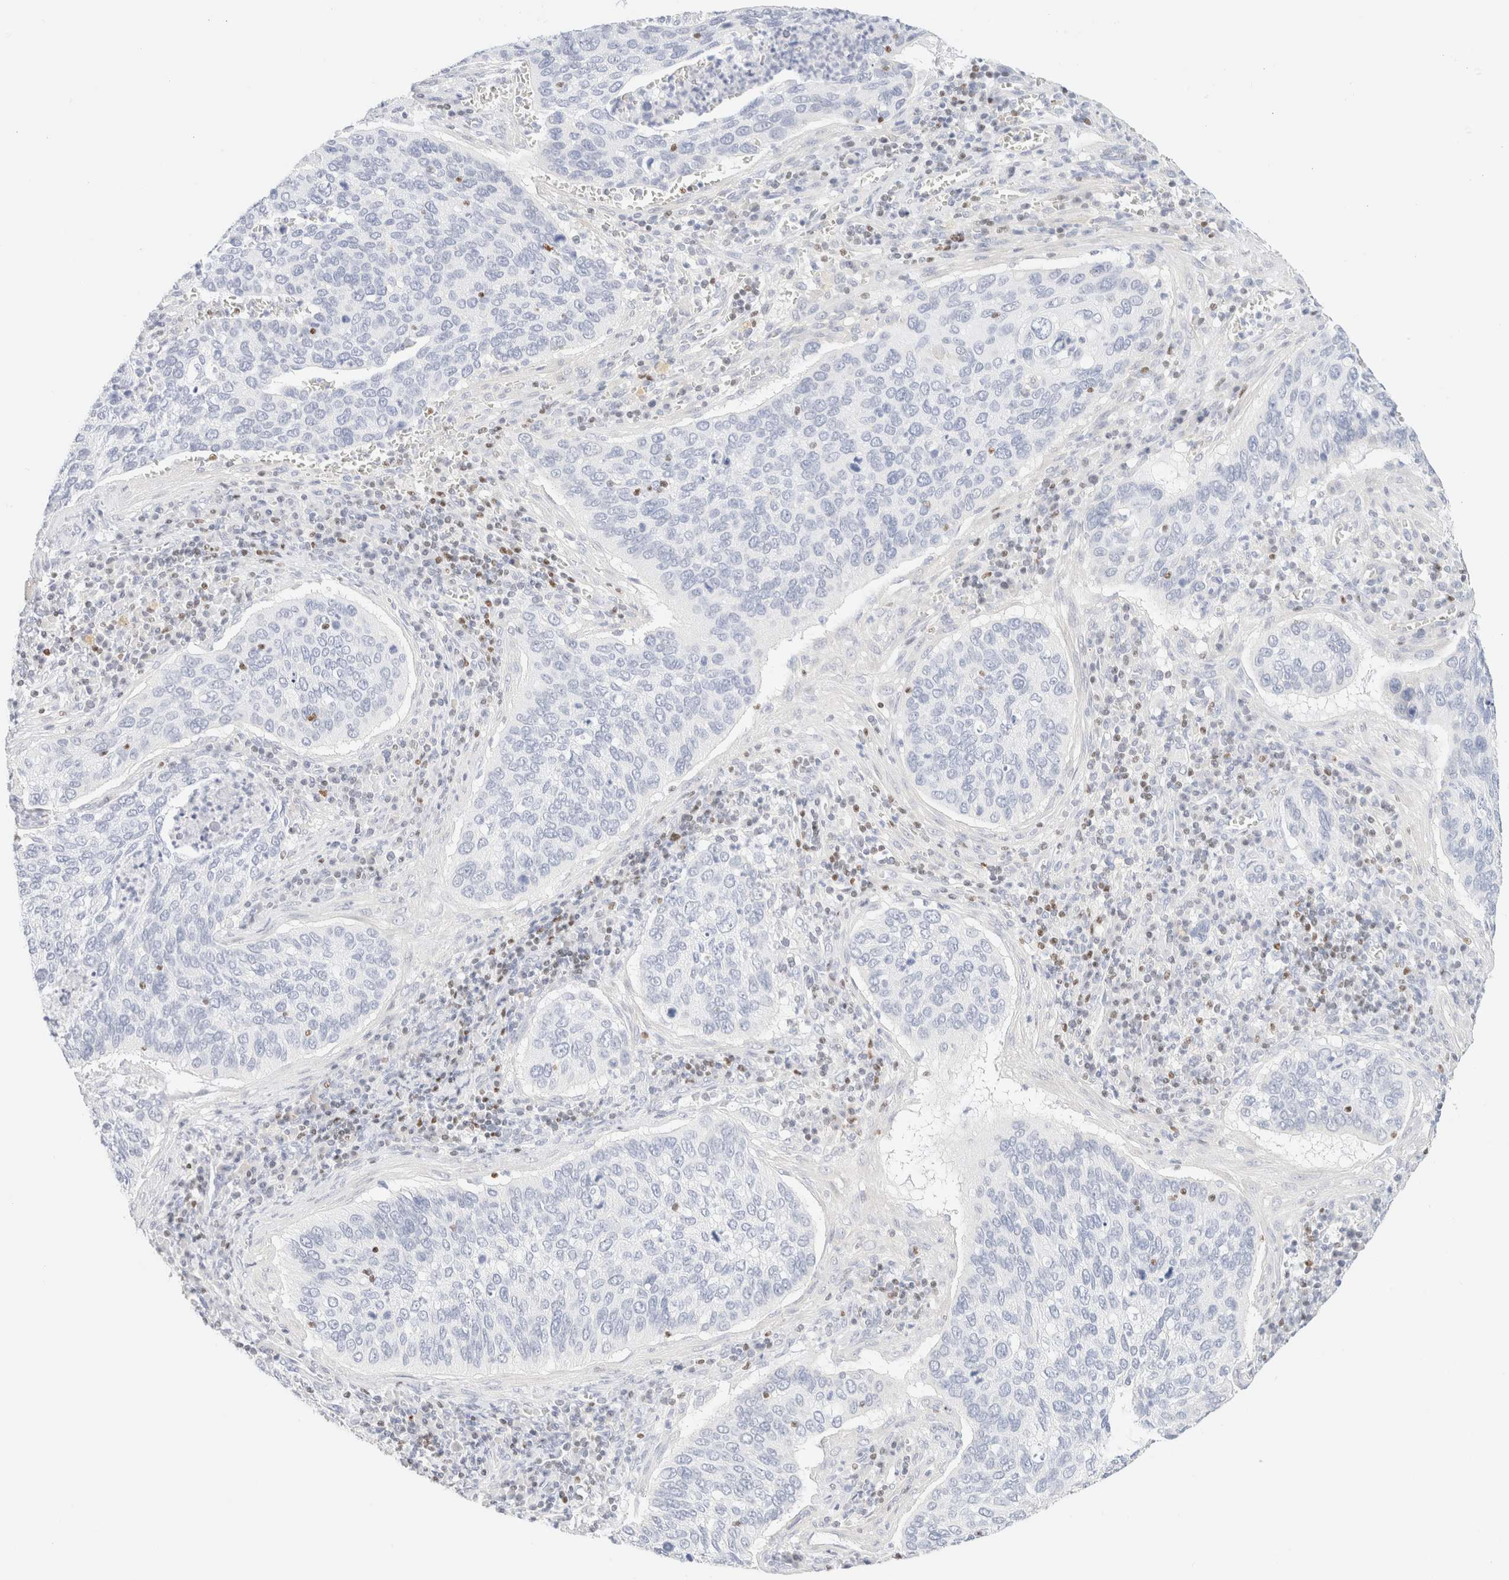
{"staining": {"intensity": "negative", "quantity": "none", "location": "none"}, "tissue": "cervical cancer", "cell_type": "Tumor cells", "image_type": "cancer", "snomed": [{"axis": "morphology", "description": "Squamous cell carcinoma, NOS"}, {"axis": "topography", "description": "Cervix"}], "caption": "DAB (3,3'-diaminobenzidine) immunohistochemical staining of cervical cancer (squamous cell carcinoma) demonstrates no significant staining in tumor cells.", "gene": "IKZF3", "patient": {"sex": "female", "age": 53}}